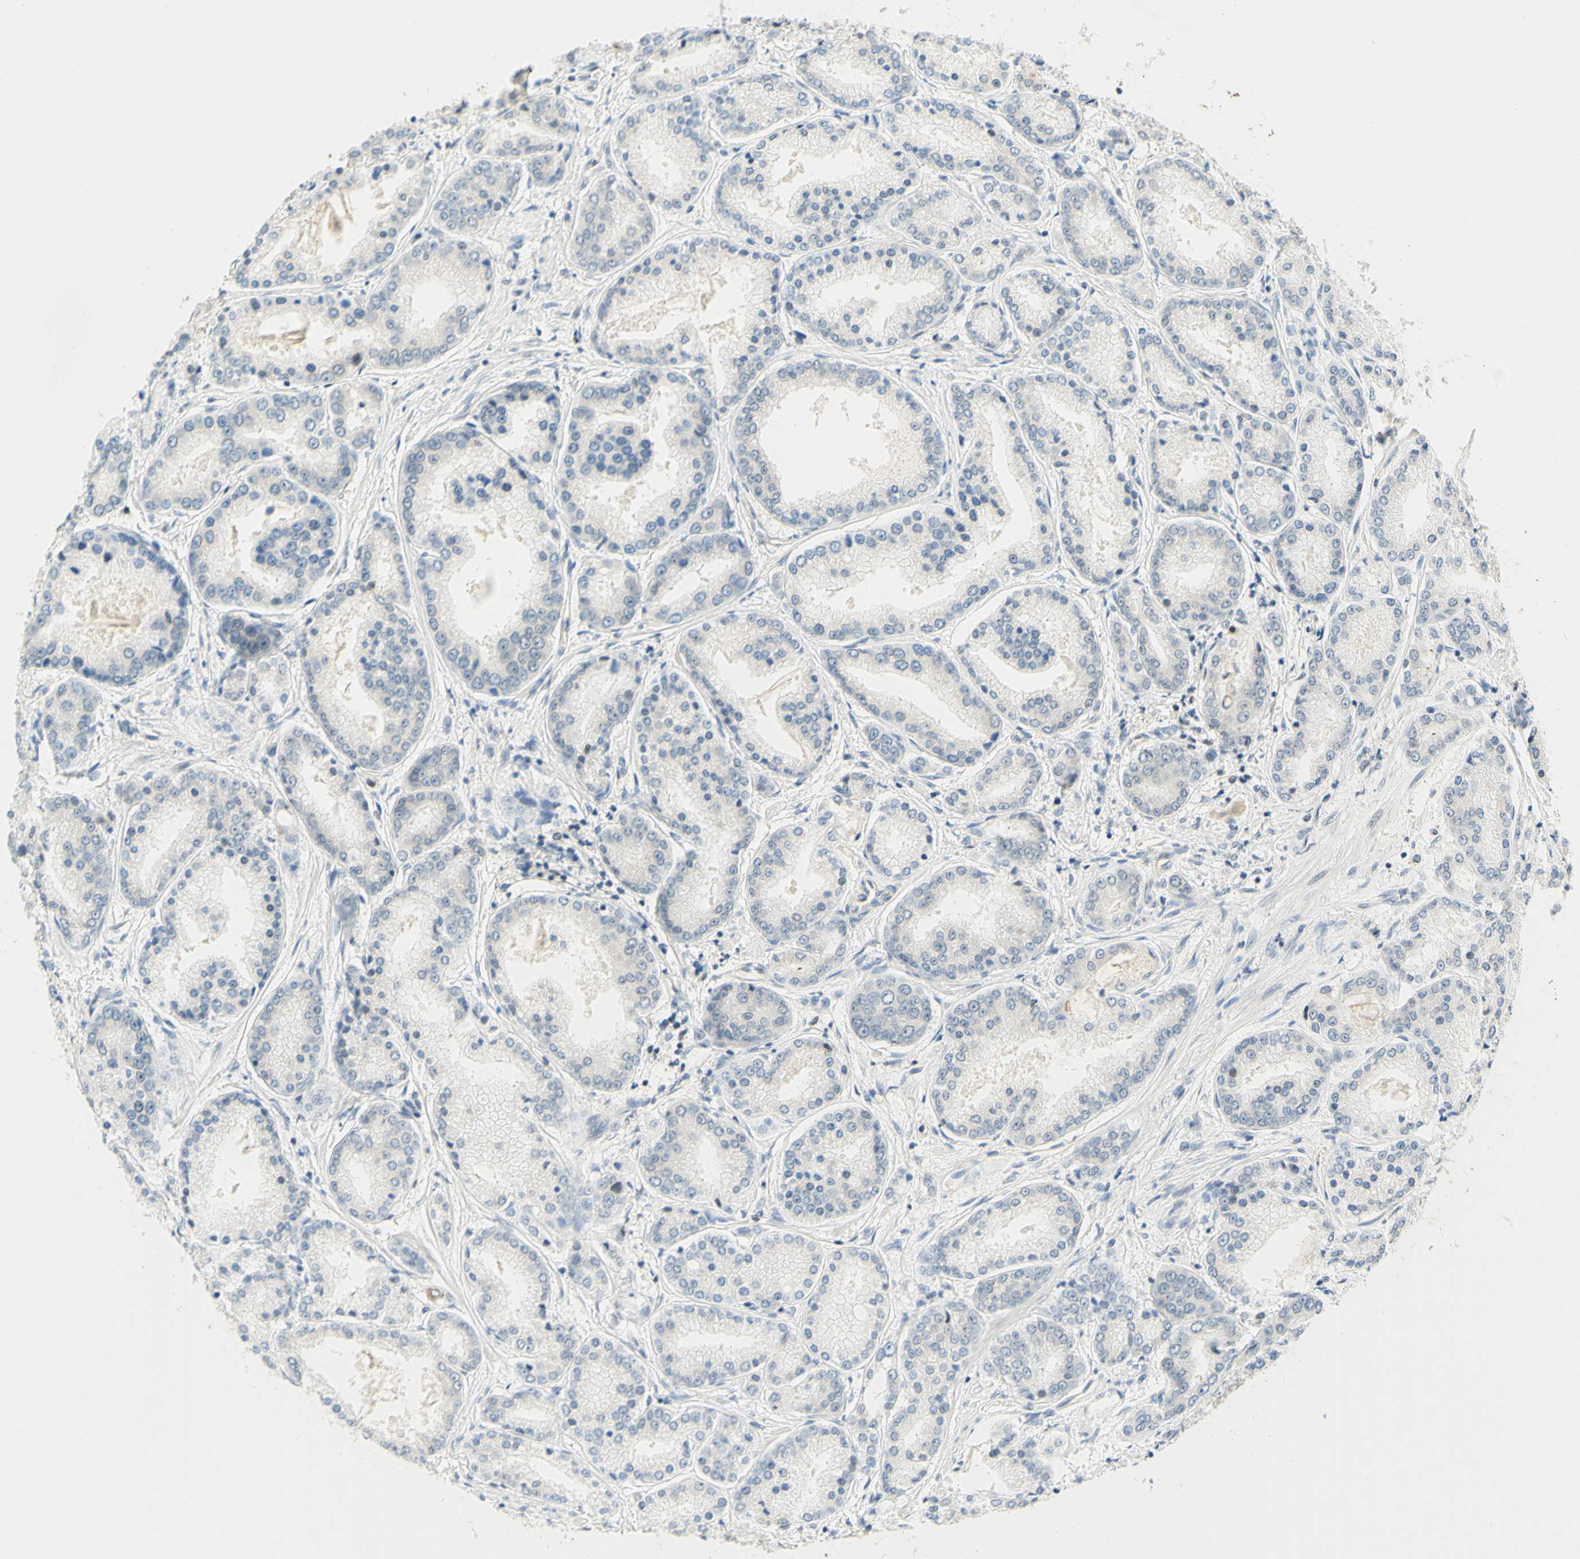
{"staining": {"intensity": "negative", "quantity": "none", "location": "none"}, "tissue": "prostate cancer", "cell_type": "Tumor cells", "image_type": "cancer", "snomed": [{"axis": "morphology", "description": "Adenocarcinoma, High grade"}, {"axis": "topography", "description": "Prostate"}], "caption": "Immunohistochemical staining of prostate adenocarcinoma (high-grade) shows no significant expression in tumor cells.", "gene": "C2CD2L", "patient": {"sex": "male", "age": 59}}